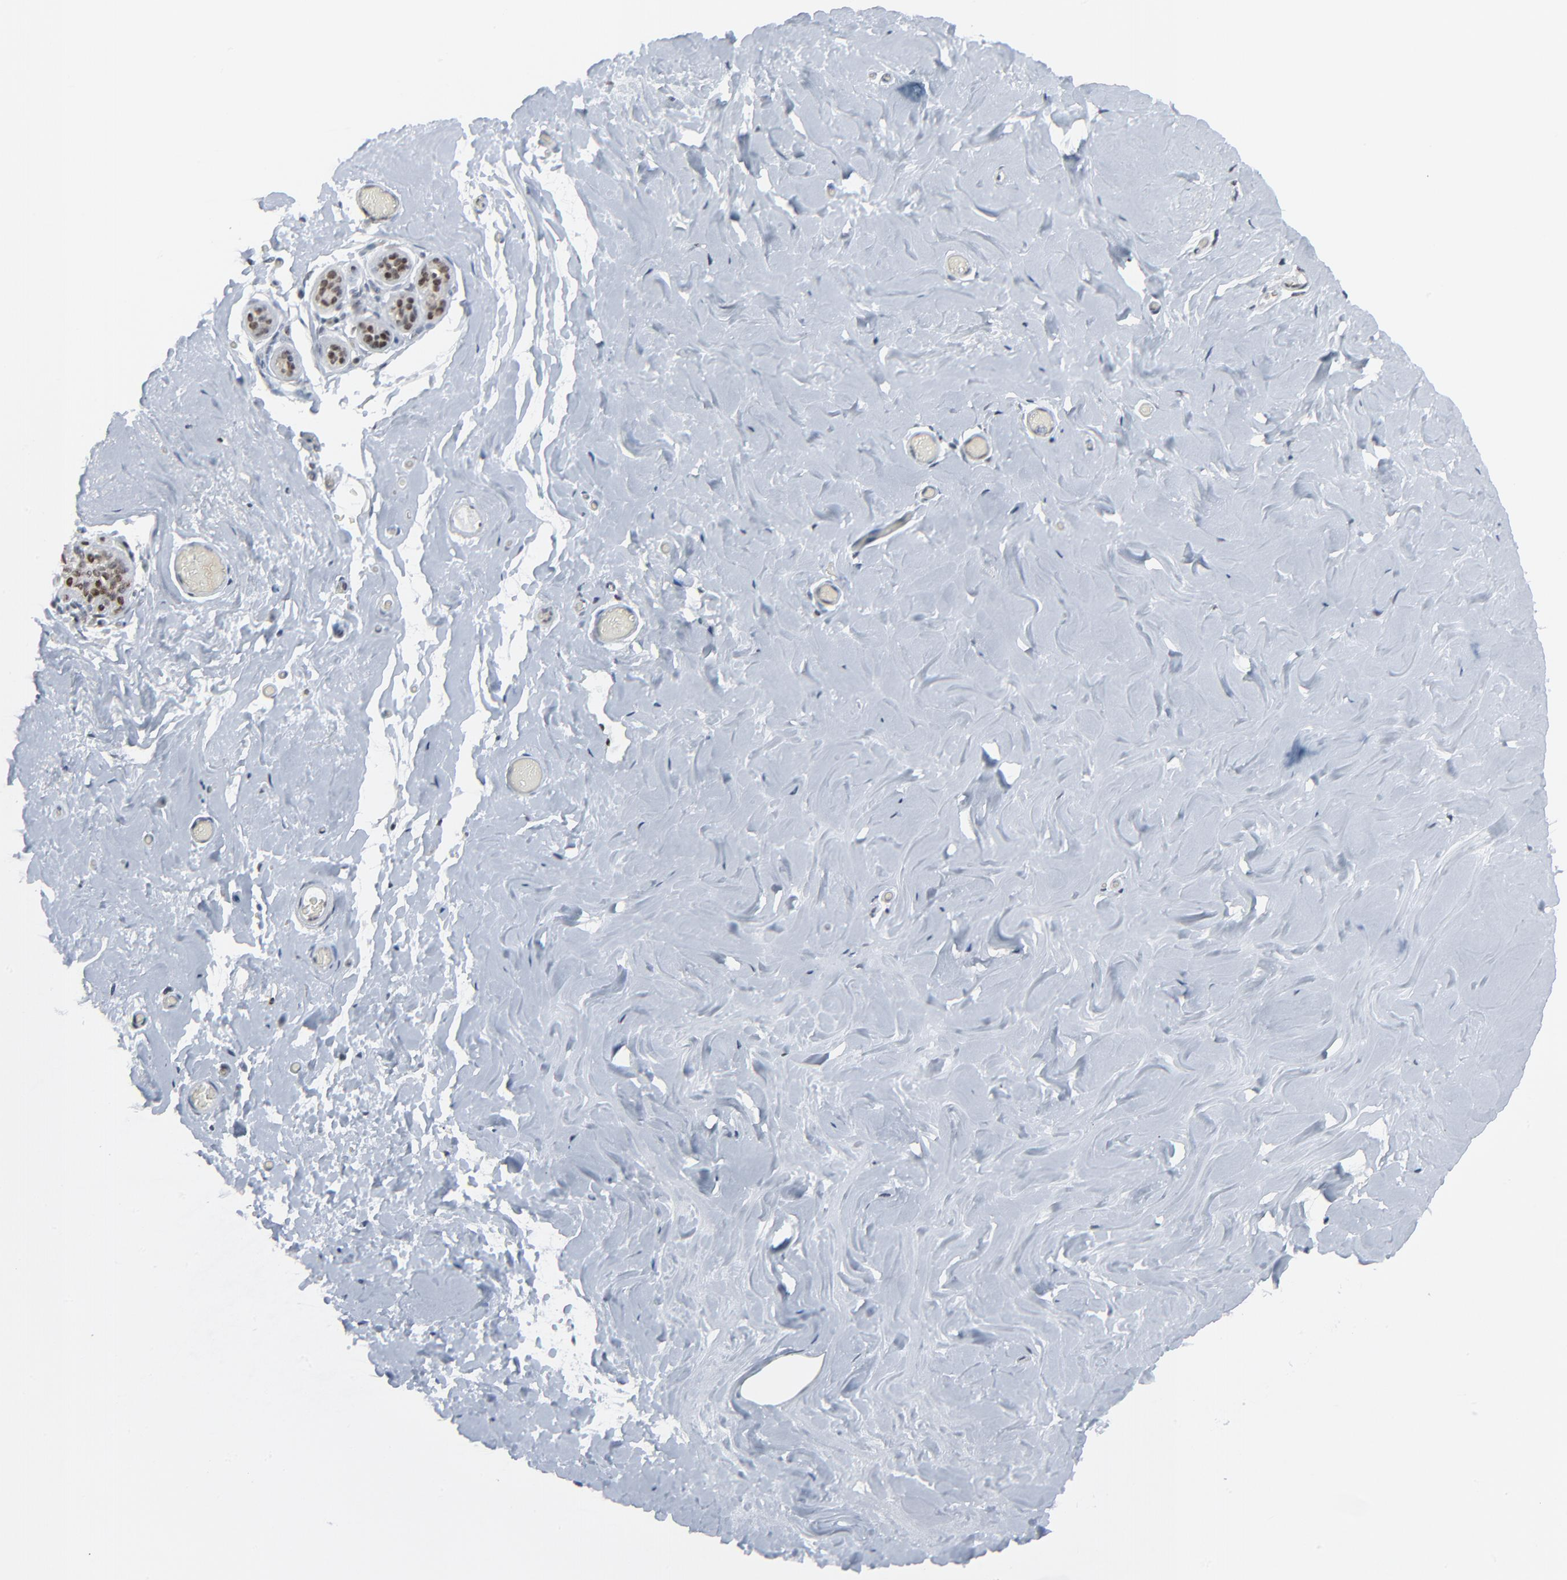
{"staining": {"intensity": "moderate", "quantity": ">75%", "location": "nuclear"}, "tissue": "breast", "cell_type": "Glandular cells", "image_type": "normal", "snomed": [{"axis": "morphology", "description": "Normal tissue, NOS"}, {"axis": "topography", "description": "Breast"}], "caption": "Immunohistochemistry staining of benign breast, which exhibits medium levels of moderate nuclear staining in about >75% of glandular cells indicating moderate nuclear protein staining. The staining was performed using DAB (3,3'-diaminobenzidine) (brown) for protein detection and nuclei were counterstained in hematoxylin (blue).", "gene": "FBXO28", "patient": {"sex": "female", "age": 75}}